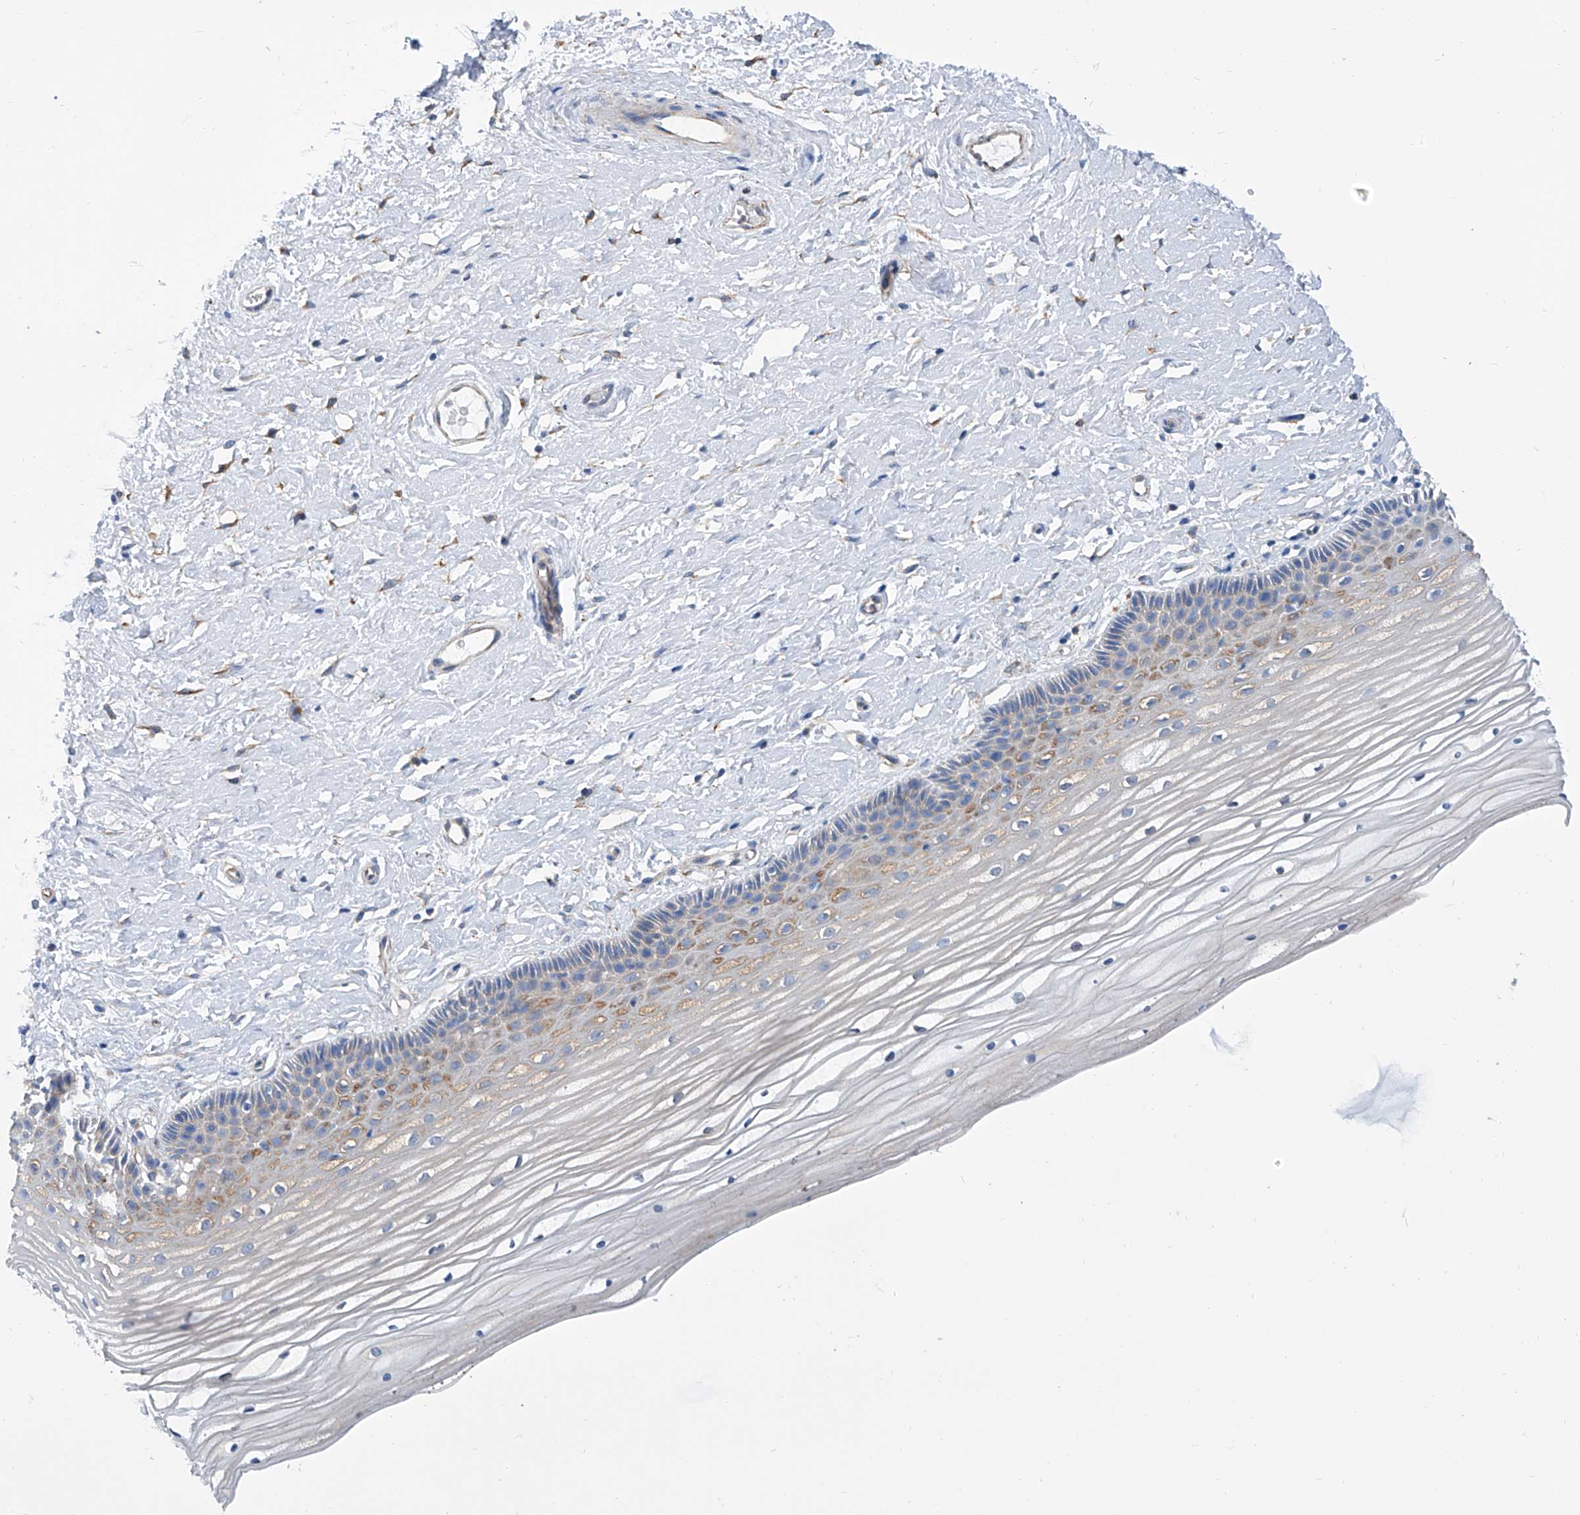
{"staining": {"intensity": "weak", "quantity": "<25%", "location": "cytoplasmic/membranous"}, "tissue": "vagina", "cell_type": "Squamous epithelial cells", "image_type": "normal", "snomed": [{"axis": "morphology", "description": "Normal tissue, NOS"}, {"axis": "topography", "description": "Vagina"}, {"axis": "topography", "description": "Cervix"}], "caption": "Squamous epithelial cells are negative for protein expression in unremarkable human vagina. Brightfield microscopy of IHC stained with DAB (3,3'-diaminobenzidine) (brown) and hematoxylin (blue), captured at high magnification.", "gene": "GPT", "patient": {"sex": "female", "age": 40}}